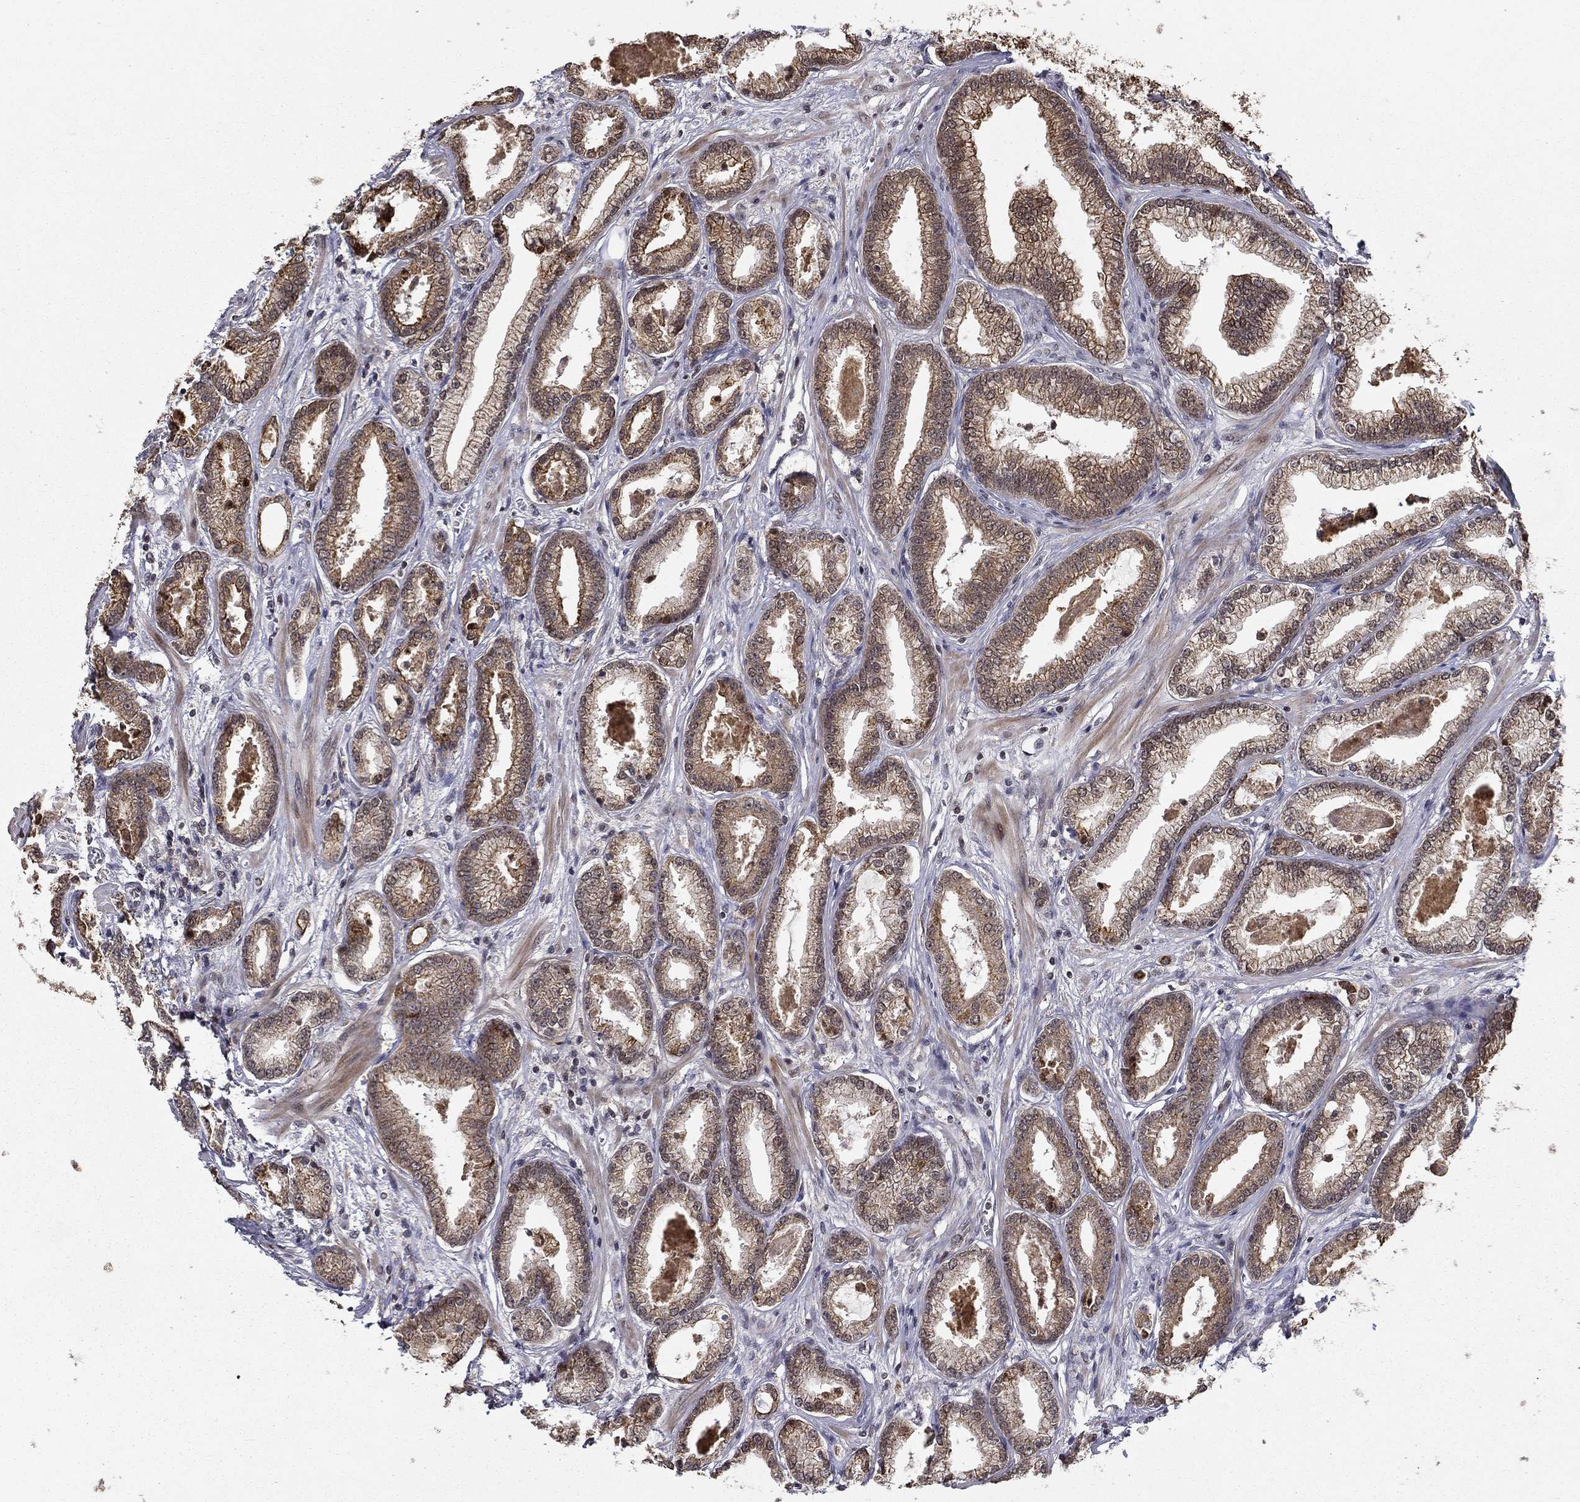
{"staining": {"intensity": "moderate", "quantity": "25%-75%", "location": "cytoplasmic/membranous"}, "tissue": "prostate cancer", "cell_type": "Tumor cells", "image_type": "cancer", "snomed": [{"axis": "morphology", "description": "Adenocarcinoma, Low grade"}, {"axis": "topography", "description": "Prostate"}], "caption": "Prostate cancer (adenocarcinoma (low-grade)) stained for a protein displays moderate cytoplasmic/membranous positivity in tumor cells.", "gene": "CDCA7L", "patient": {"sex": "male", "age": 68}}